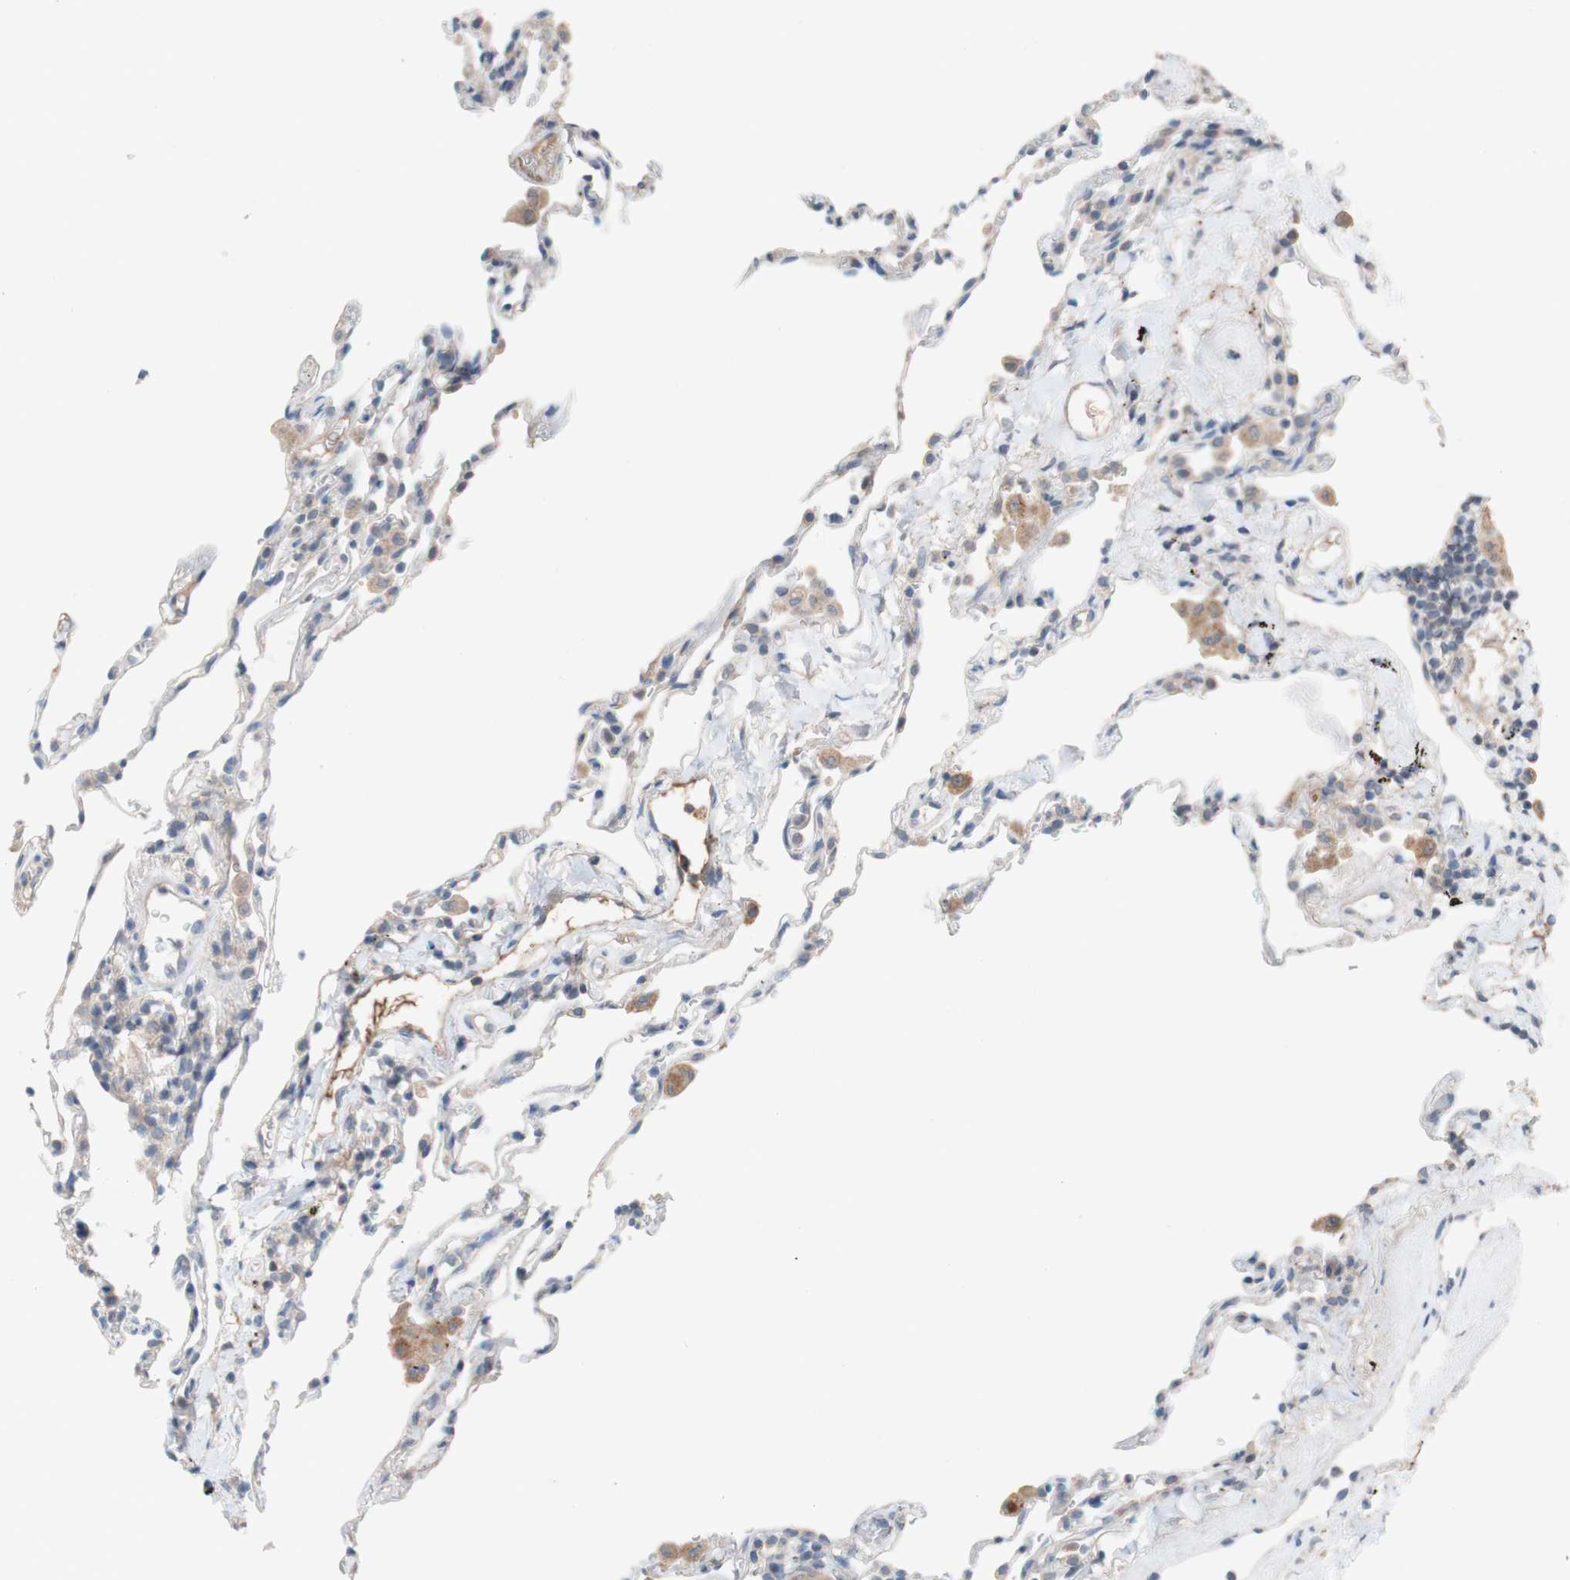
{"staining": {"intensity": "negative", "quantity": "none", "location": "none"}, "tissue": "lung", "cell_type": "Alveolar cells", "image_type": "normal", "snomed": [{"axis": "morphology", "description": "Normal tissue, NOS"}, {"axis": "topography", "description": "Lung"}], "caption": "Histopathology image shows no protein staining in alveolar cells of unremarkable lung.", "gene": "PEX2", "patient": {"sex": "male", "age": 59}}